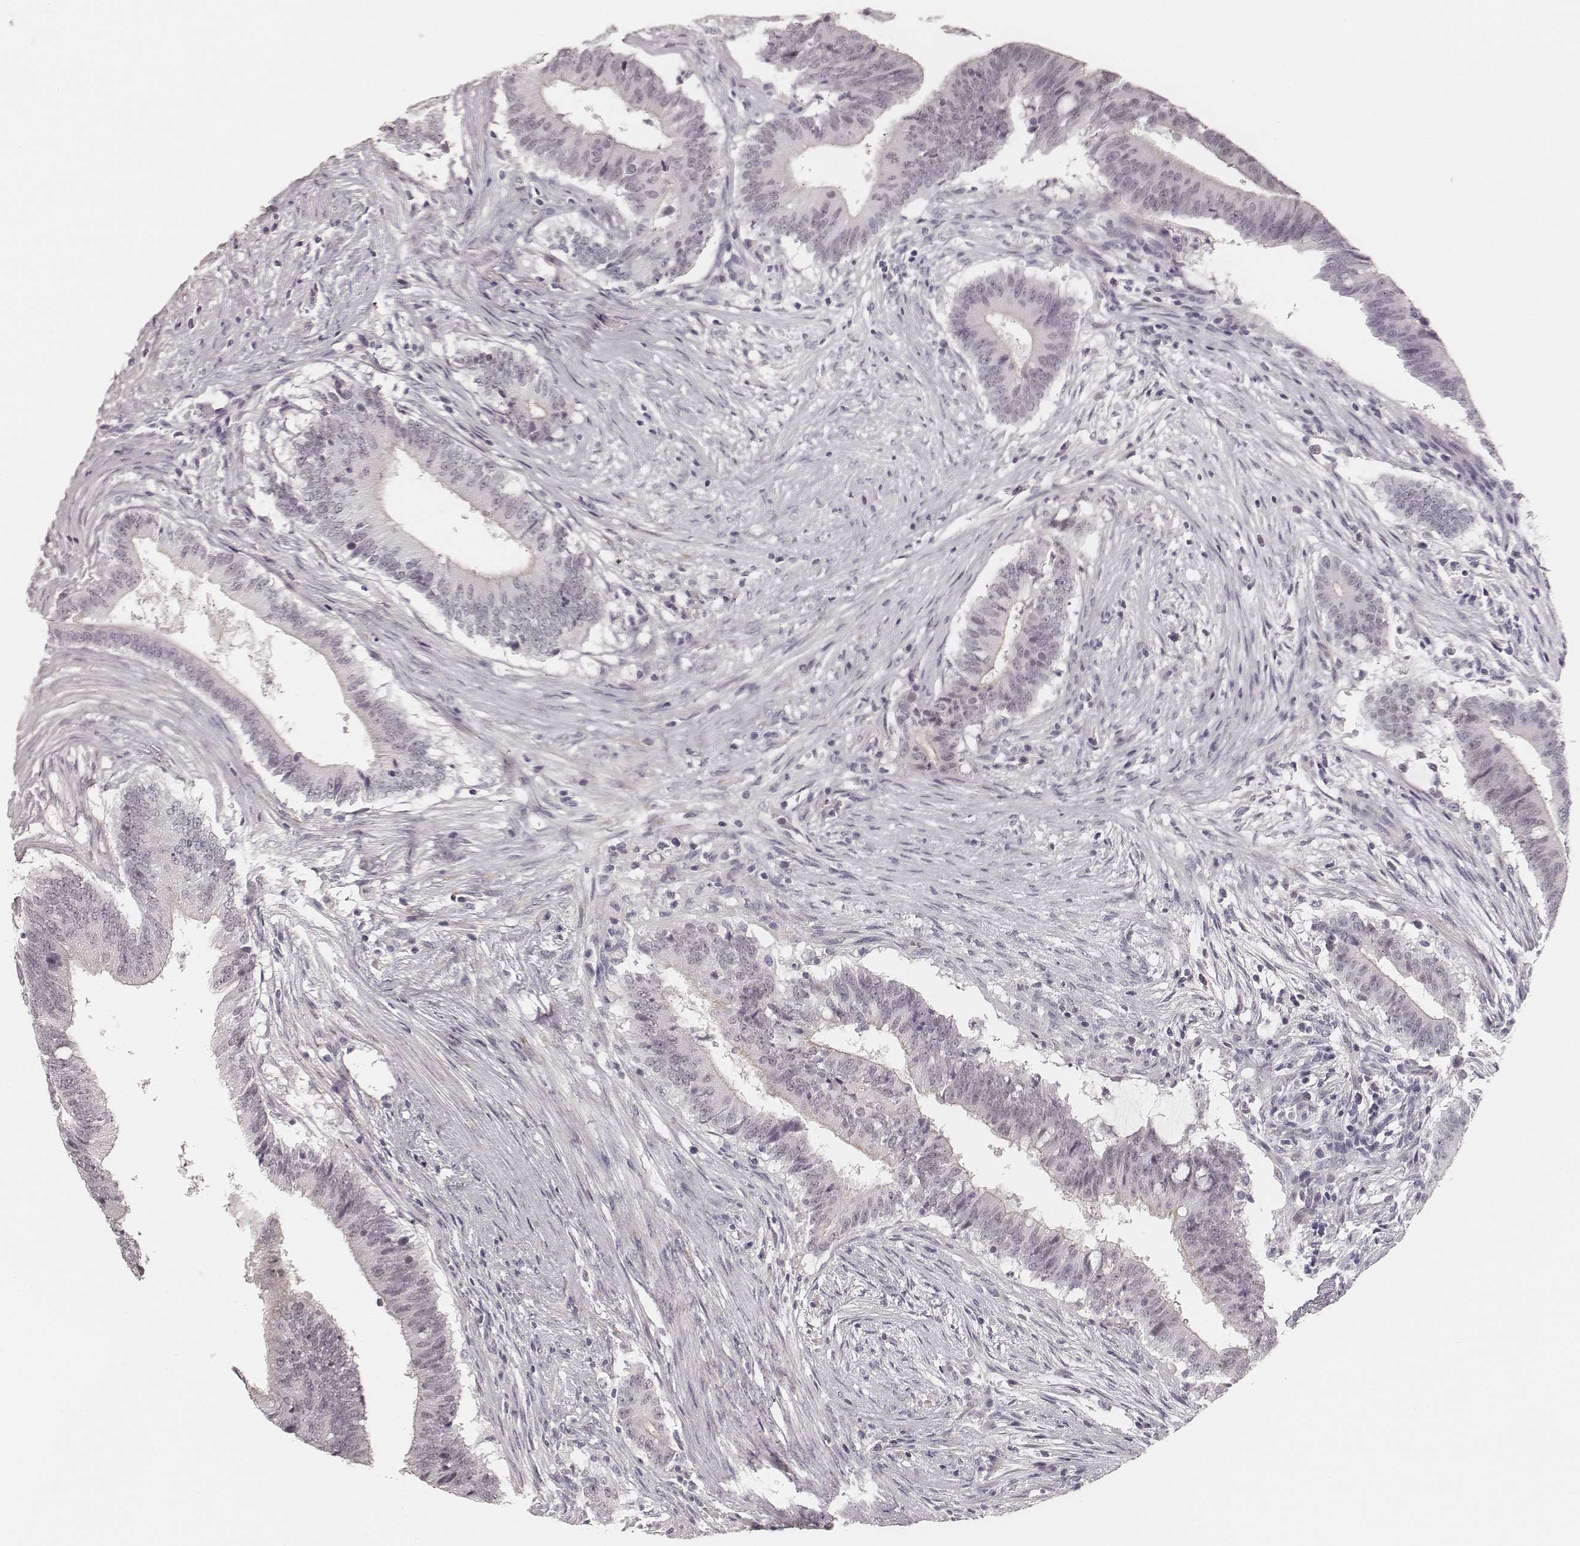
{"staining": {"intensity": "negative", "quantity": "none", "location": "none"}, "tissue": "colorectal cancer", "cell_type": "Tumor cells", "image_type": "cancer", "snomed": [{"axis": "morphology", "description": "Adenocarcinoma, NOS"}, {"axis": "topography", "description": "Colon"}], "caption": "High magnification brightfield microscopy of colorectal cancer (adenocarcinoma) stained with DAB (brown) and counterstained with hematoxylin (blue): tumor cells show no significant positivity. (DAB immunohistochemistry (IHC) with hematoxylin counter stain).", "gene": "HNF4G", "patient": {"sex": "female", "age": 43}}